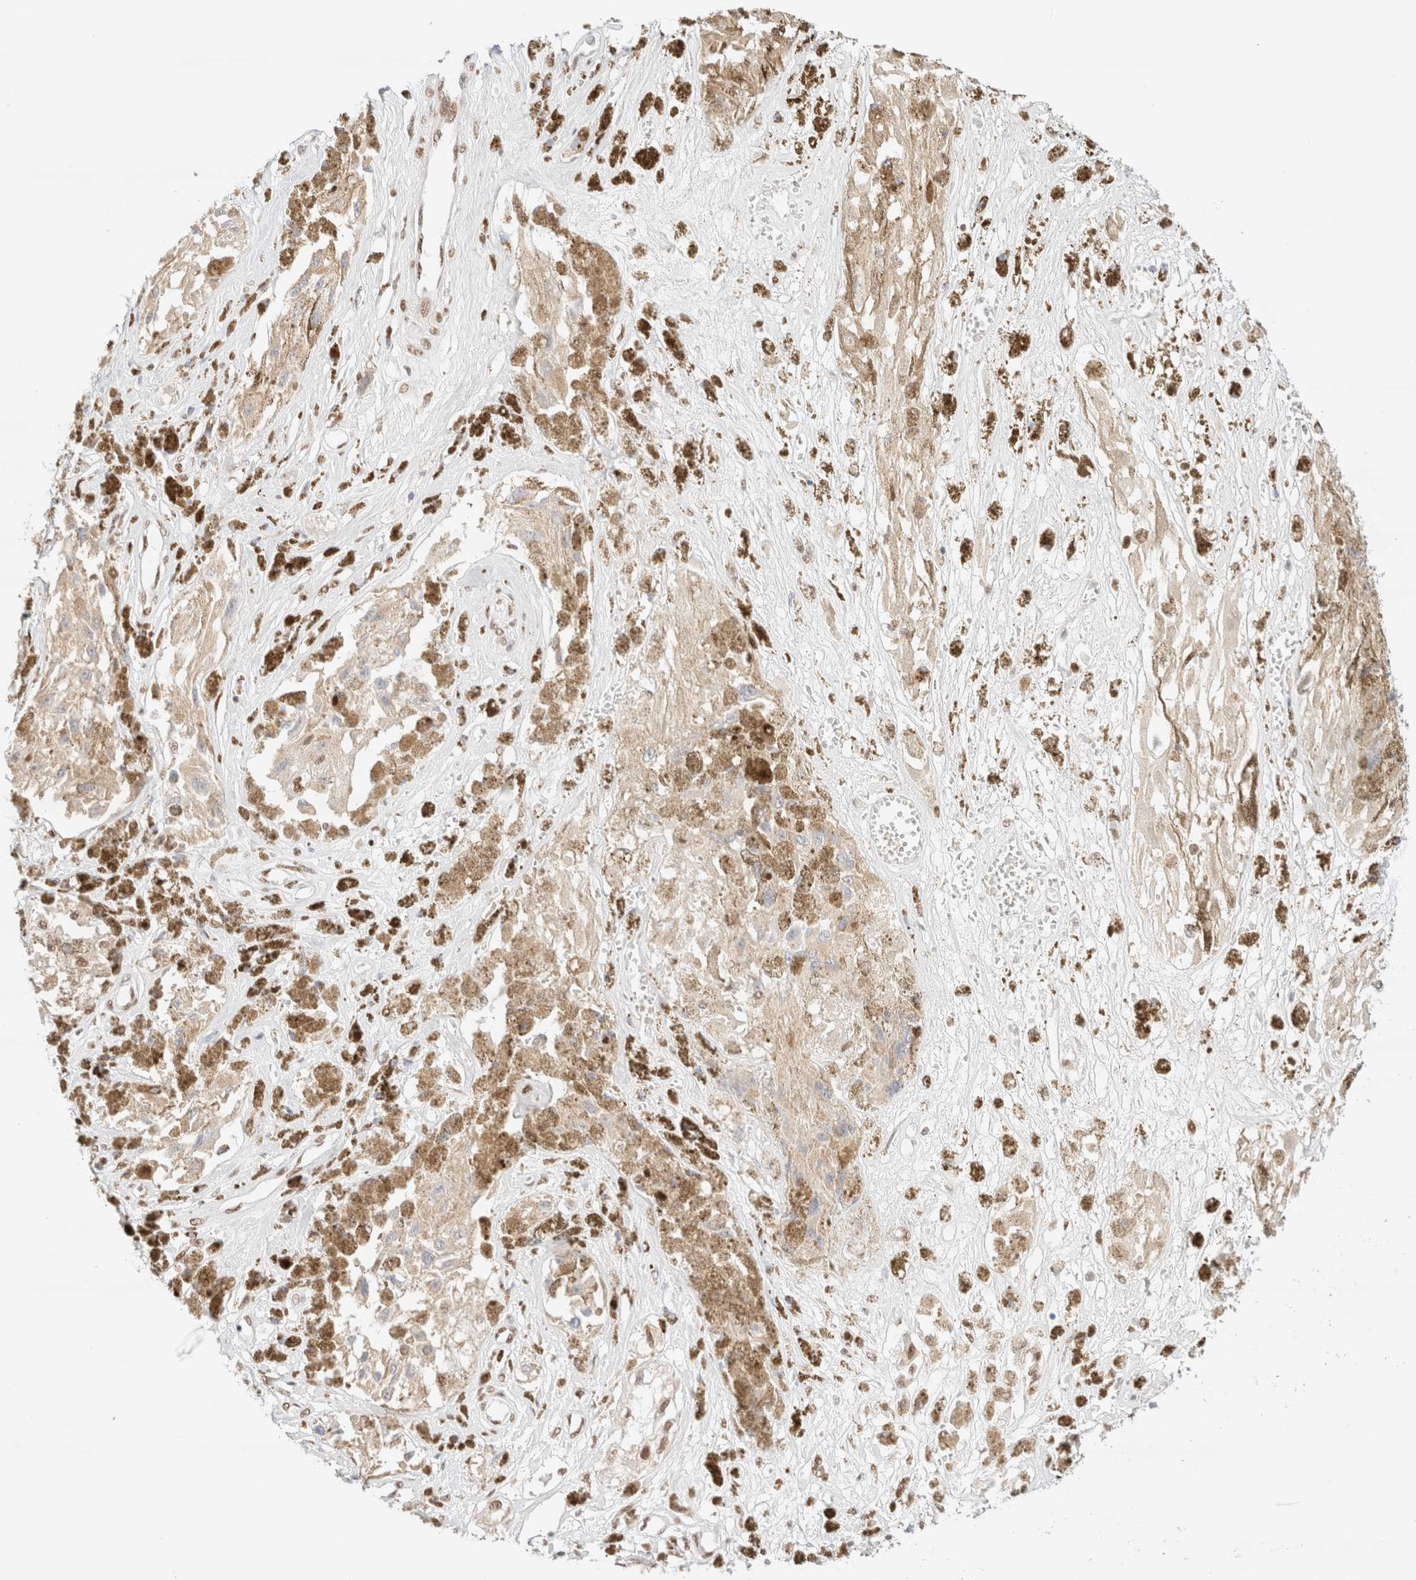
{"staining": {"intensity": "weak", "quantity": ">75%", "location": "cytoplasmic/membranous"}, "tissue": "melanoma", "cell_type": "Tumor cells", "image_type": "cancer", "snomed": [{"axis": "morphology", "description": "Malignant melanoma, NOS"}, {"axis": "topography", "description": "Skin"}], "caption": "The photomicrograph reveals staining of malignant melanoma, revealing weak cytoplasmic/membranous protein expression (brown color) within tumor cells. The protein of interest is stained brown, and the nuclei are stained in blue (DAB IHC with brightfield microscopy, high magnification).", "gene": "CIC", "patient": {"sex": "male", "age": 88}}